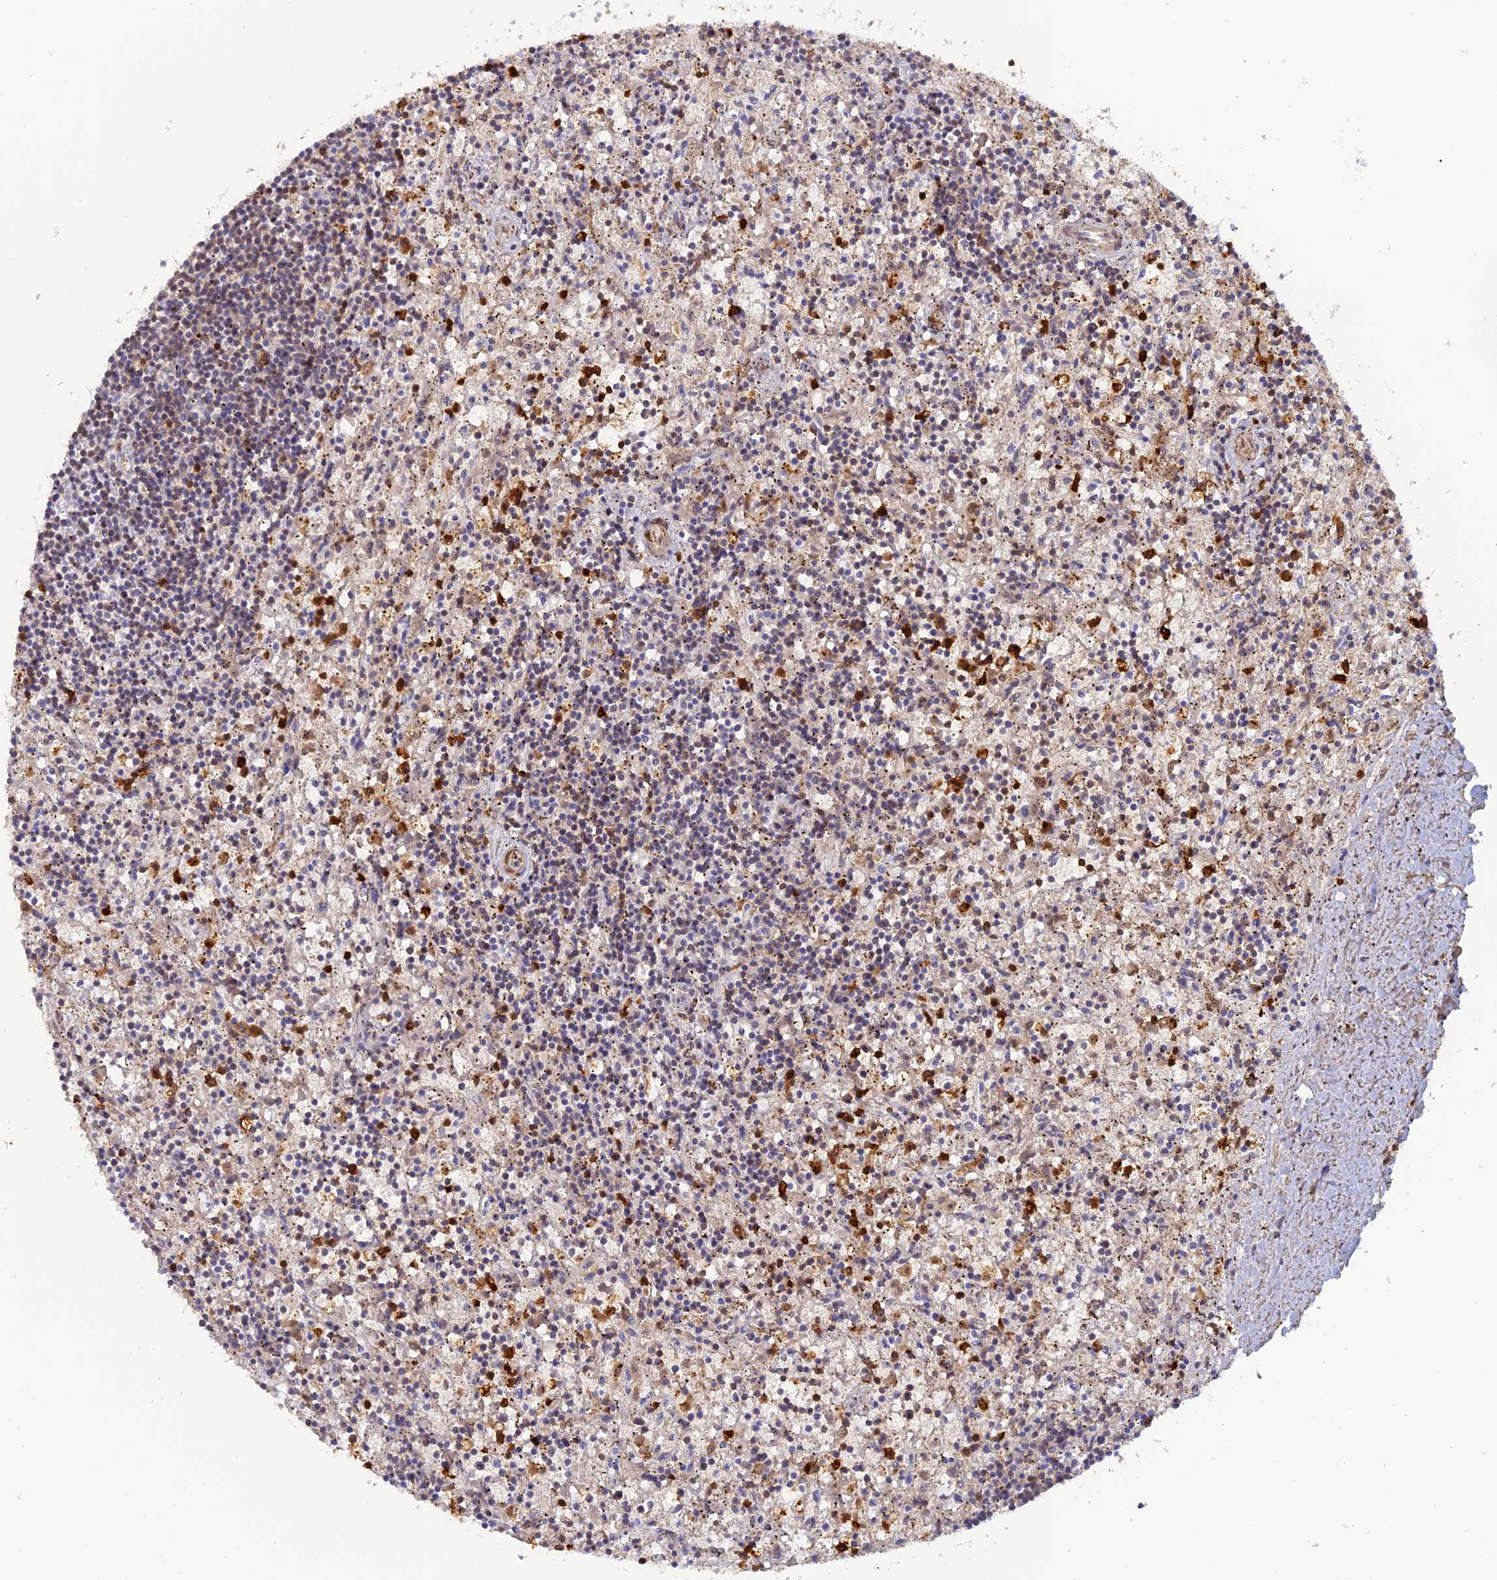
{"staining": {"intensity": "negative", "quantity": "none", "location": "none"}, "tissue": "lymphoma", "cell_type": "Tumor cells", "image_type": "cancer", "snomed": [{"axis": "morphology", "description": "Malignant lymphoma, non-Hodgkin's type, Low grade"}, {"axis": "topography", "description": "Spleen"}], "caption": "Tumor cells show no significant protein positivity in lymphoma.", "gene": "PGBD4", "patient": {"sex": "male", "age": 76}}